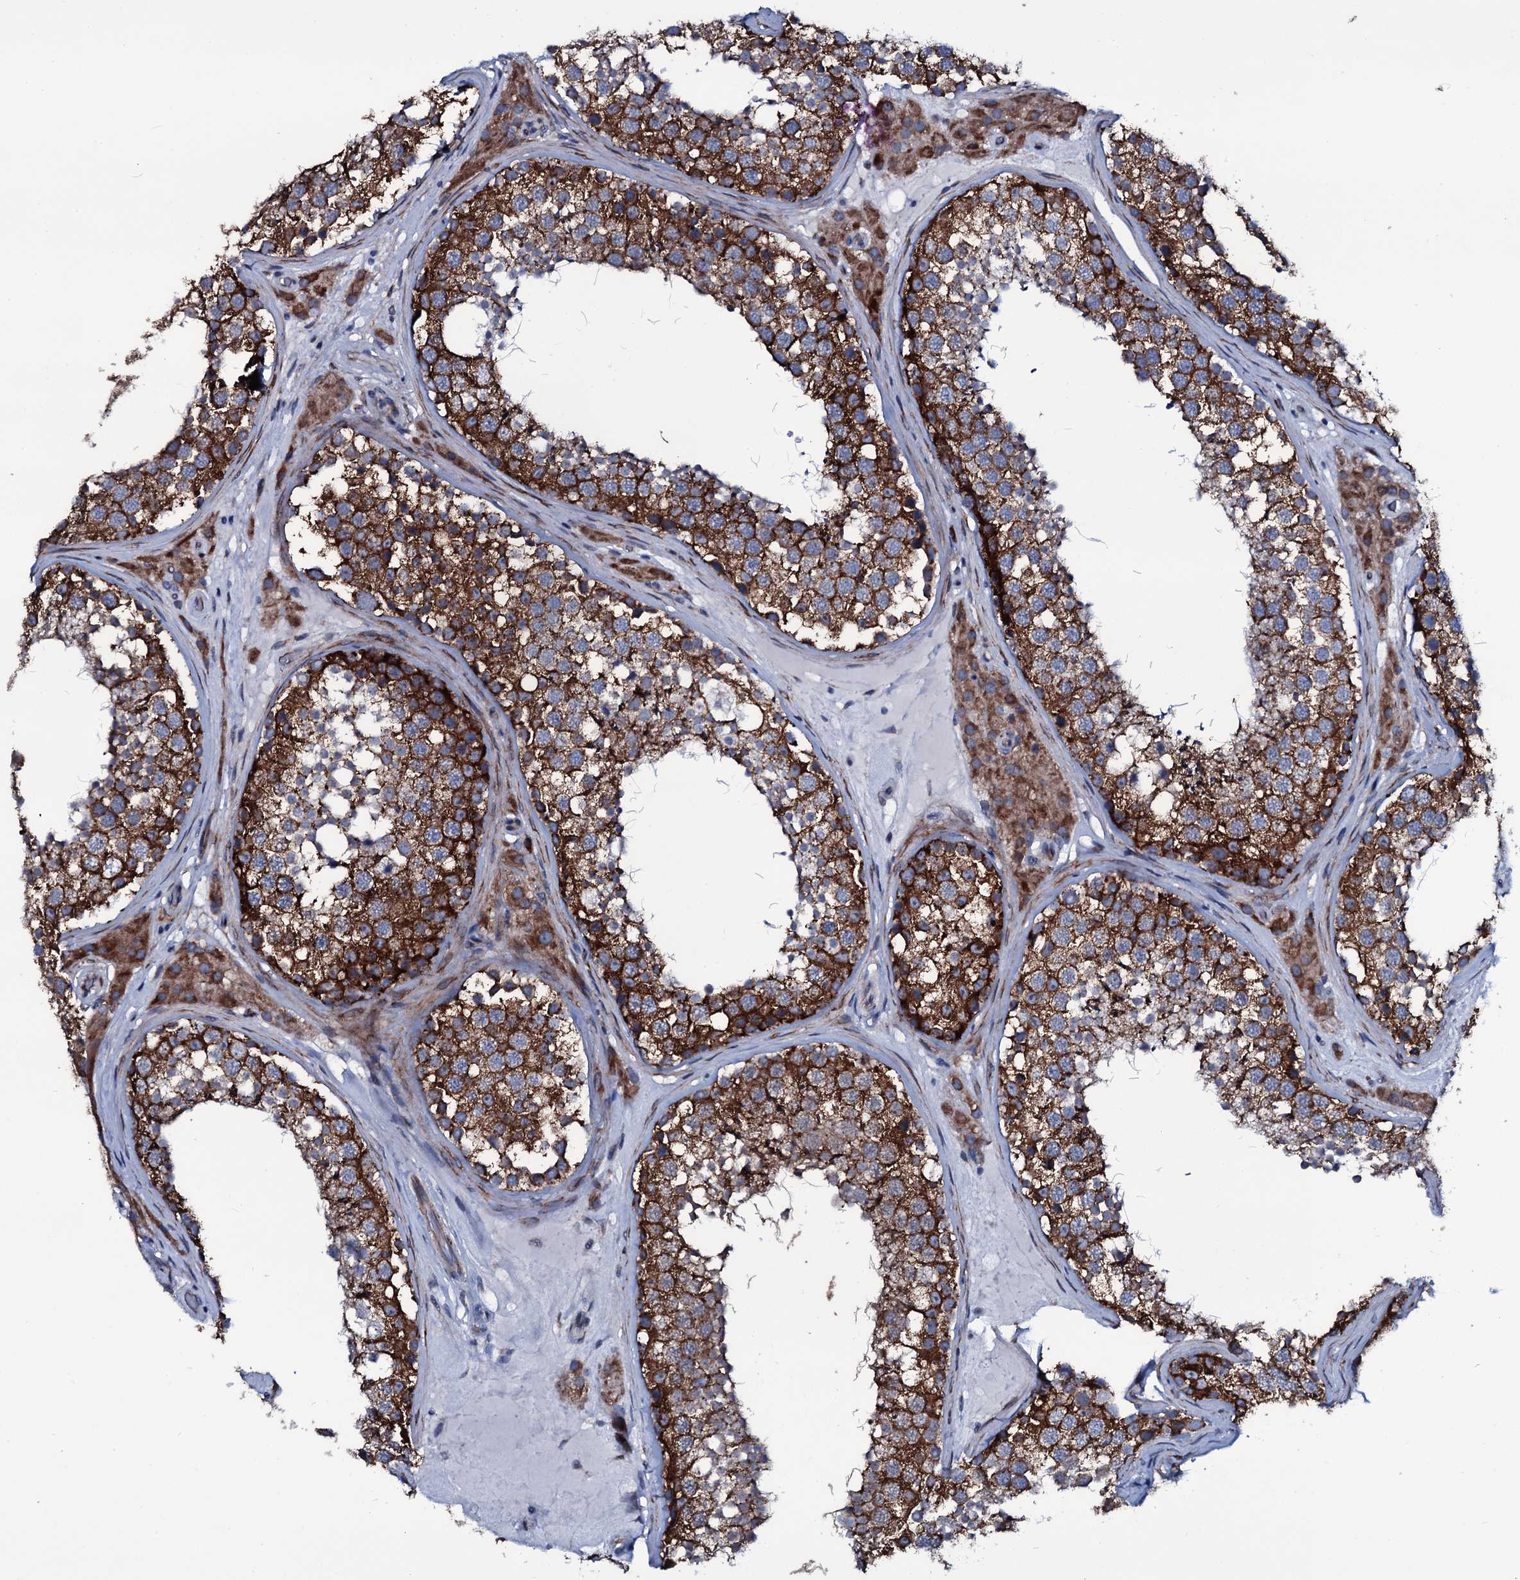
{"staining": {"intensity": "strong", "quantity": ">75%", "location": "cytoplasmic/membranous"}, "tissue": "testis", "cell_type": "Cells in seminiferous ducts", "image_type": "normal", "snomed": [{"axis": "morphology", "description": "Normal tissue, NOS"}, {"axis": "topography", "description": "Testis"}], "caption": "Testis stained with DAB immunohistochemistry exhibits high levels of strong cytoplasmic/membranous positivity in approximately >75% of cells in seminiferous ducts. (brown staining indicates protein expression, while blue staining denotes nuclei).", "gene": "WIPF3", "patient": {"sex": "male", "age": 46}}